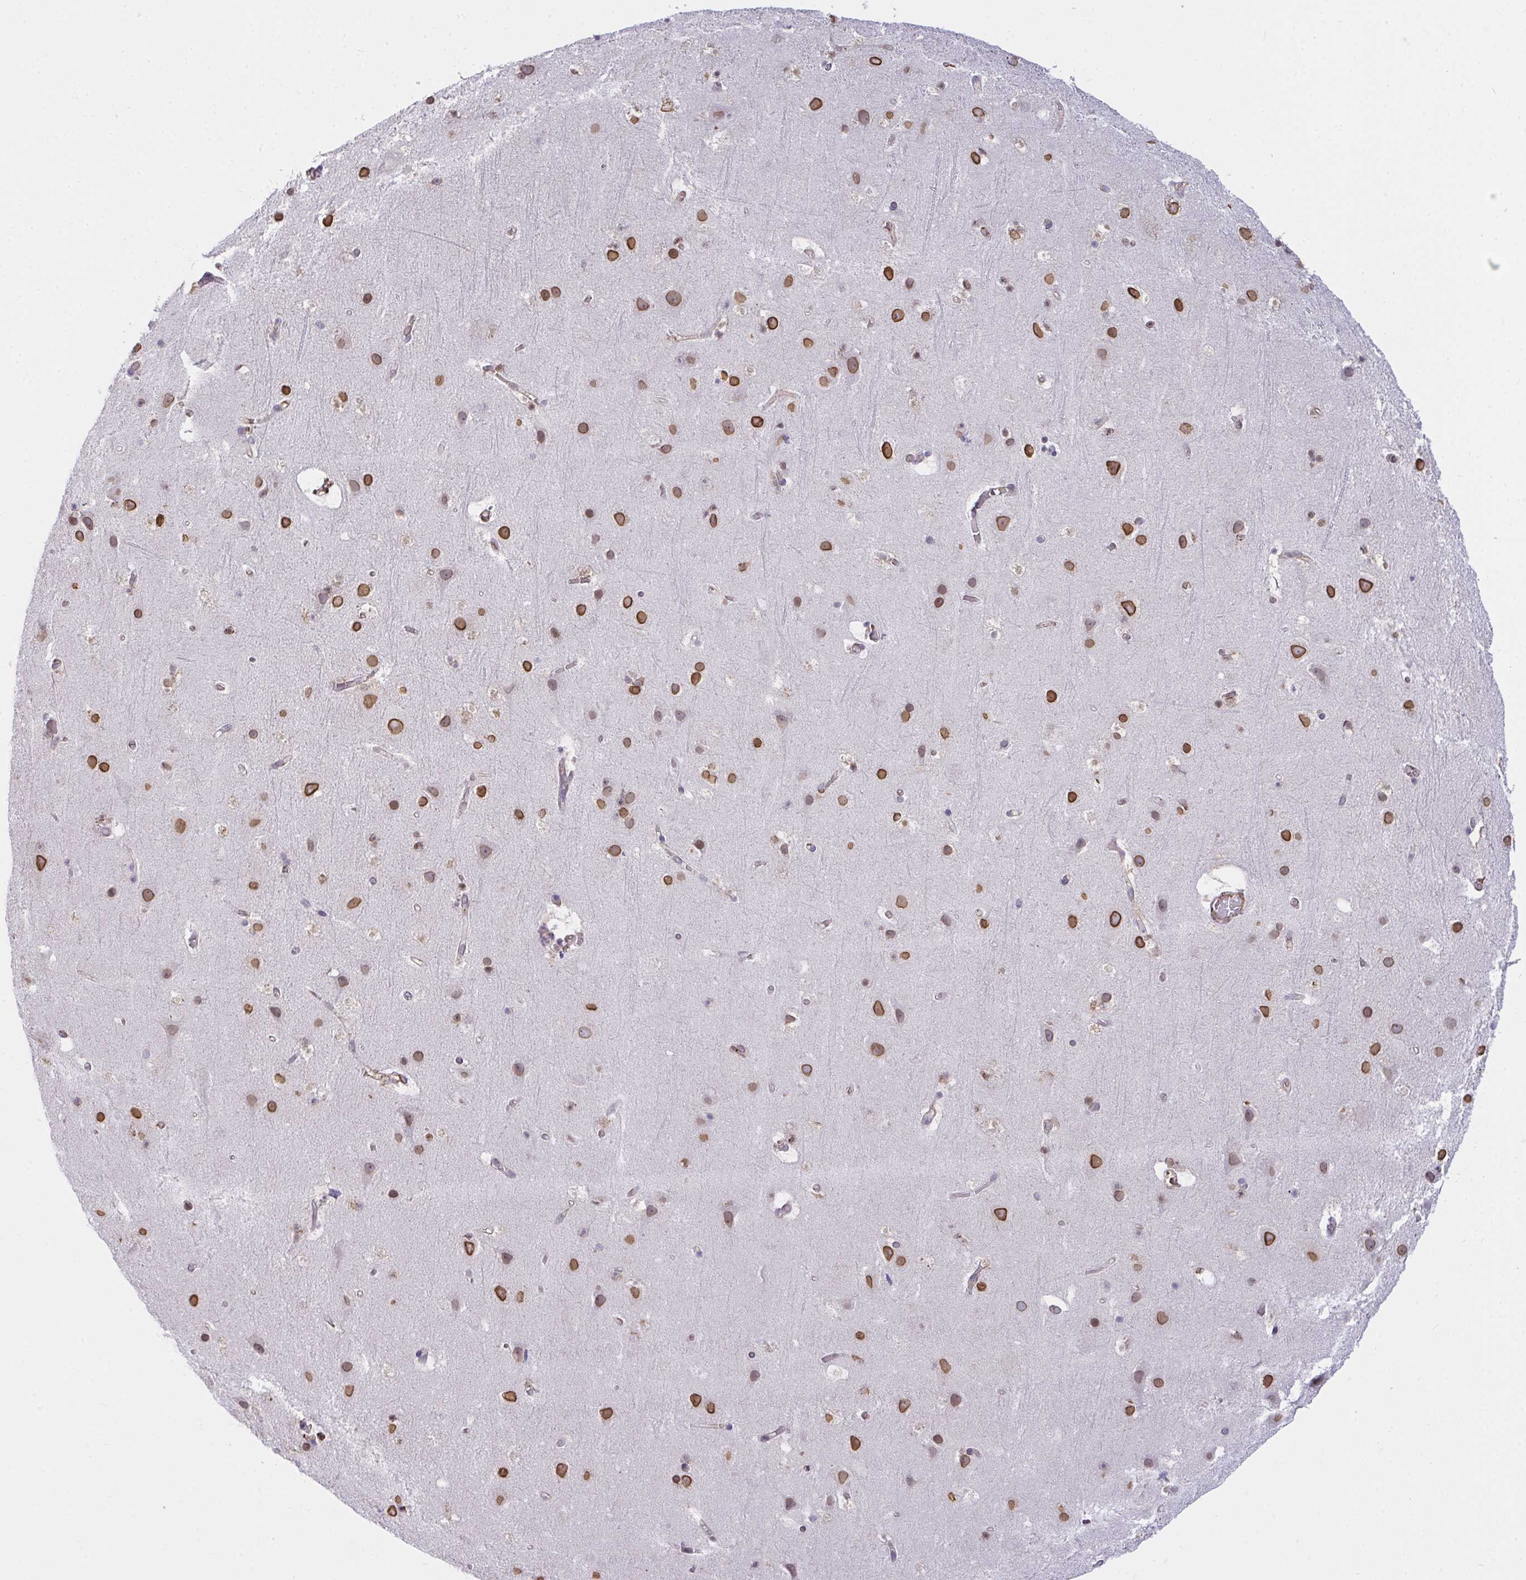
{"staining": {"intensity": "negative", "quantity": "none", "location": "none"}, "tissue": "cerebral cortex", "cell_type": "Endothelial cells", "image_type": "normal", "snomed": [{"axis": "morphology", "description": "Normal tissue, NOS"}, {"axis": "topography", "description": "Cerebral cortex"}], "caption": "Cerebral cortex stained for a protein using IHC displays no staining endothelial cells.", "gene": "SEMA6B", "patient": {"sex": "female", "age": 42}}